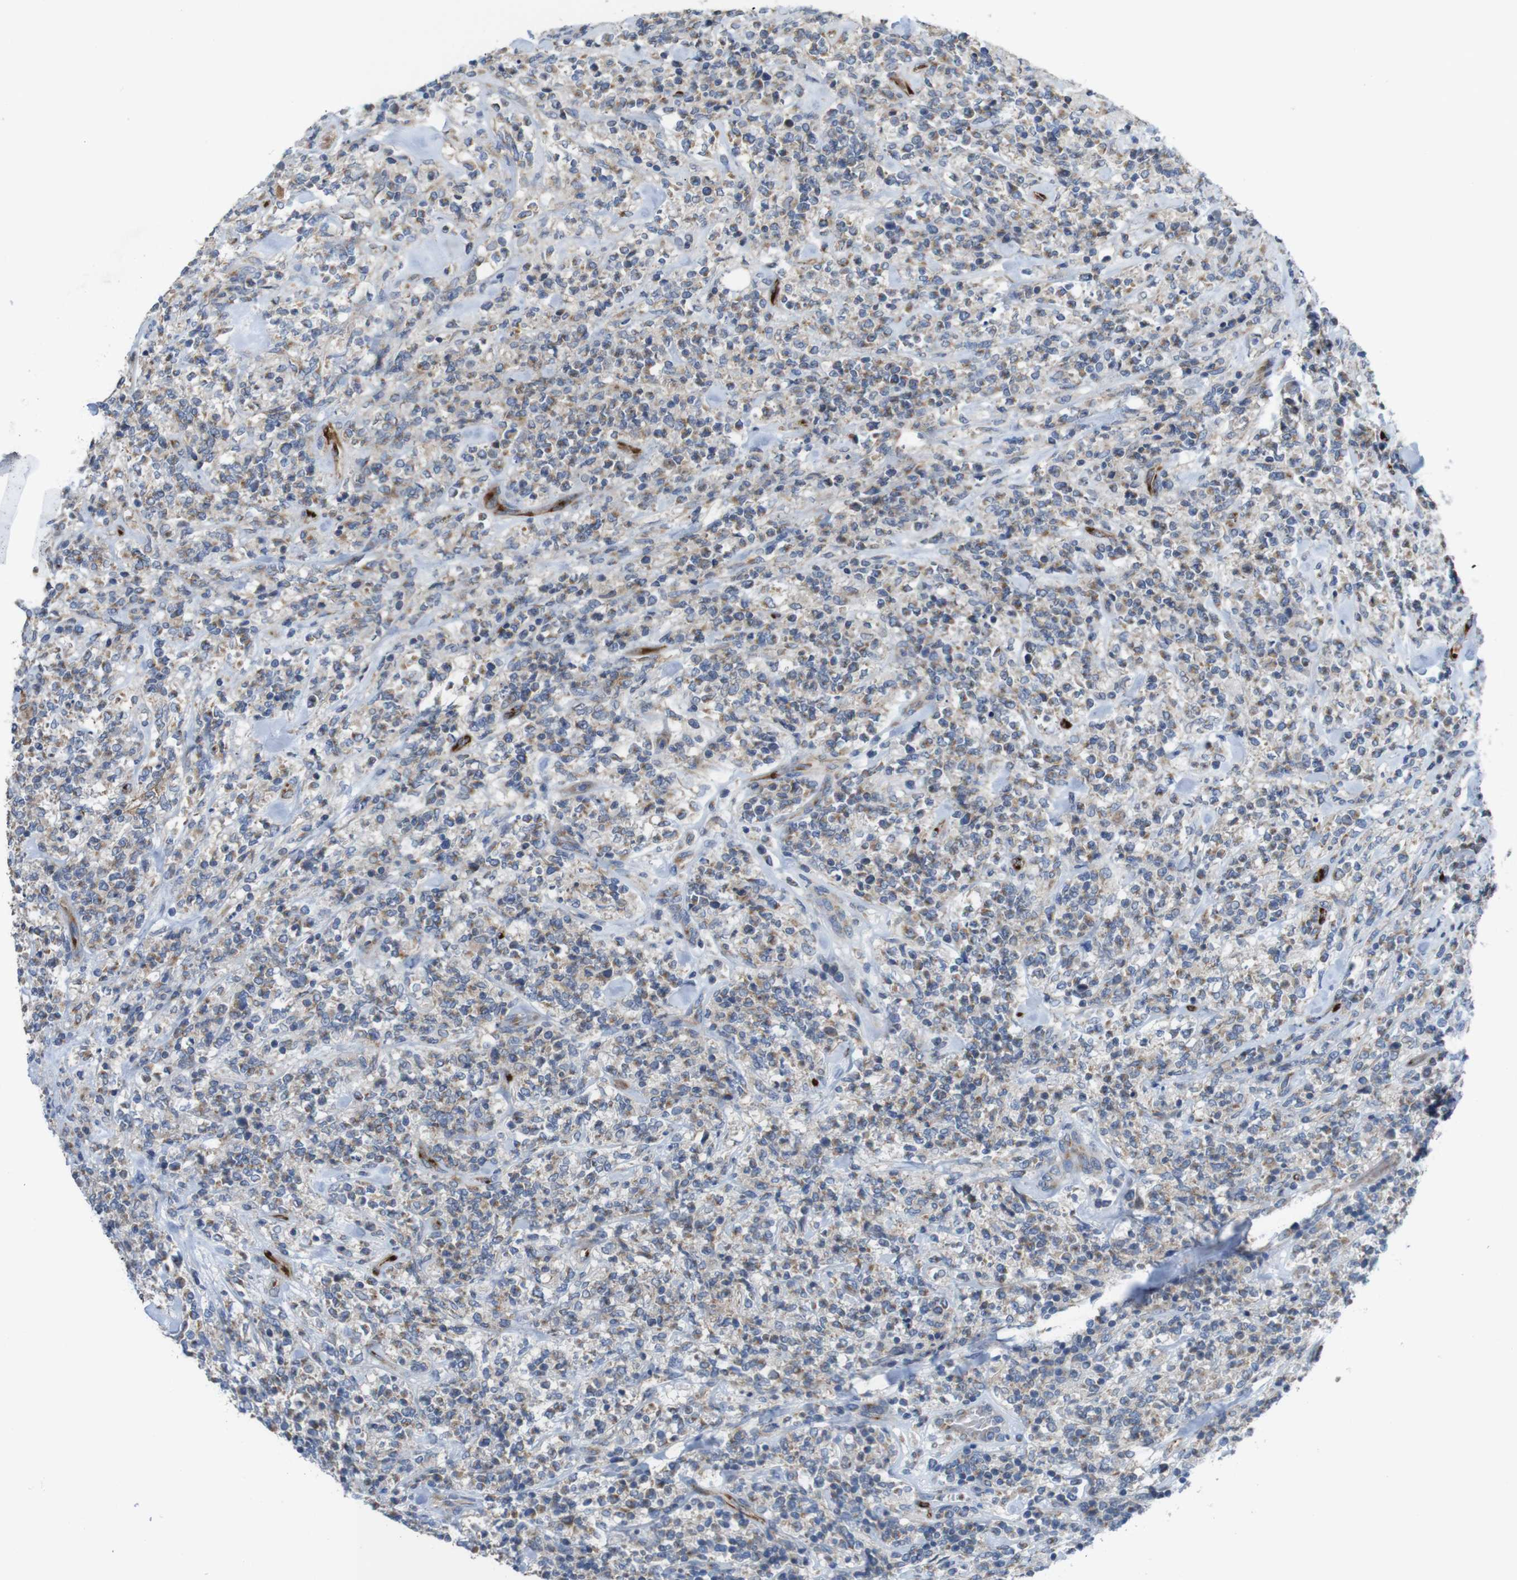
{"staining": {"intensity": "moderate", "quantity": "25%-75%", "location": "cytoplasmic/membranous"}, "tissue": "lymphoma", "cell_type": "Tumor cells", "image_type": "cancer", "snomed": [{"axis": "morphology", "description": "Malignant lymphoma, non-Hodgkin's type, High grade"}, {"axis": "topography", "description": "Soft tissue"}], "caption": "The immunohistochemical stain labels moderate cytoplasmic/membranous staining in tumor cells of lymphoma tissue. The staining is performed using DAB (3,3'-diaminobenzidine) brown chromogen to label protein expression. The nuclei are counter-stained blue using hematoxylin.", "gene": "EFCAB14", "patient": {"sex": "male", "age": 18}}